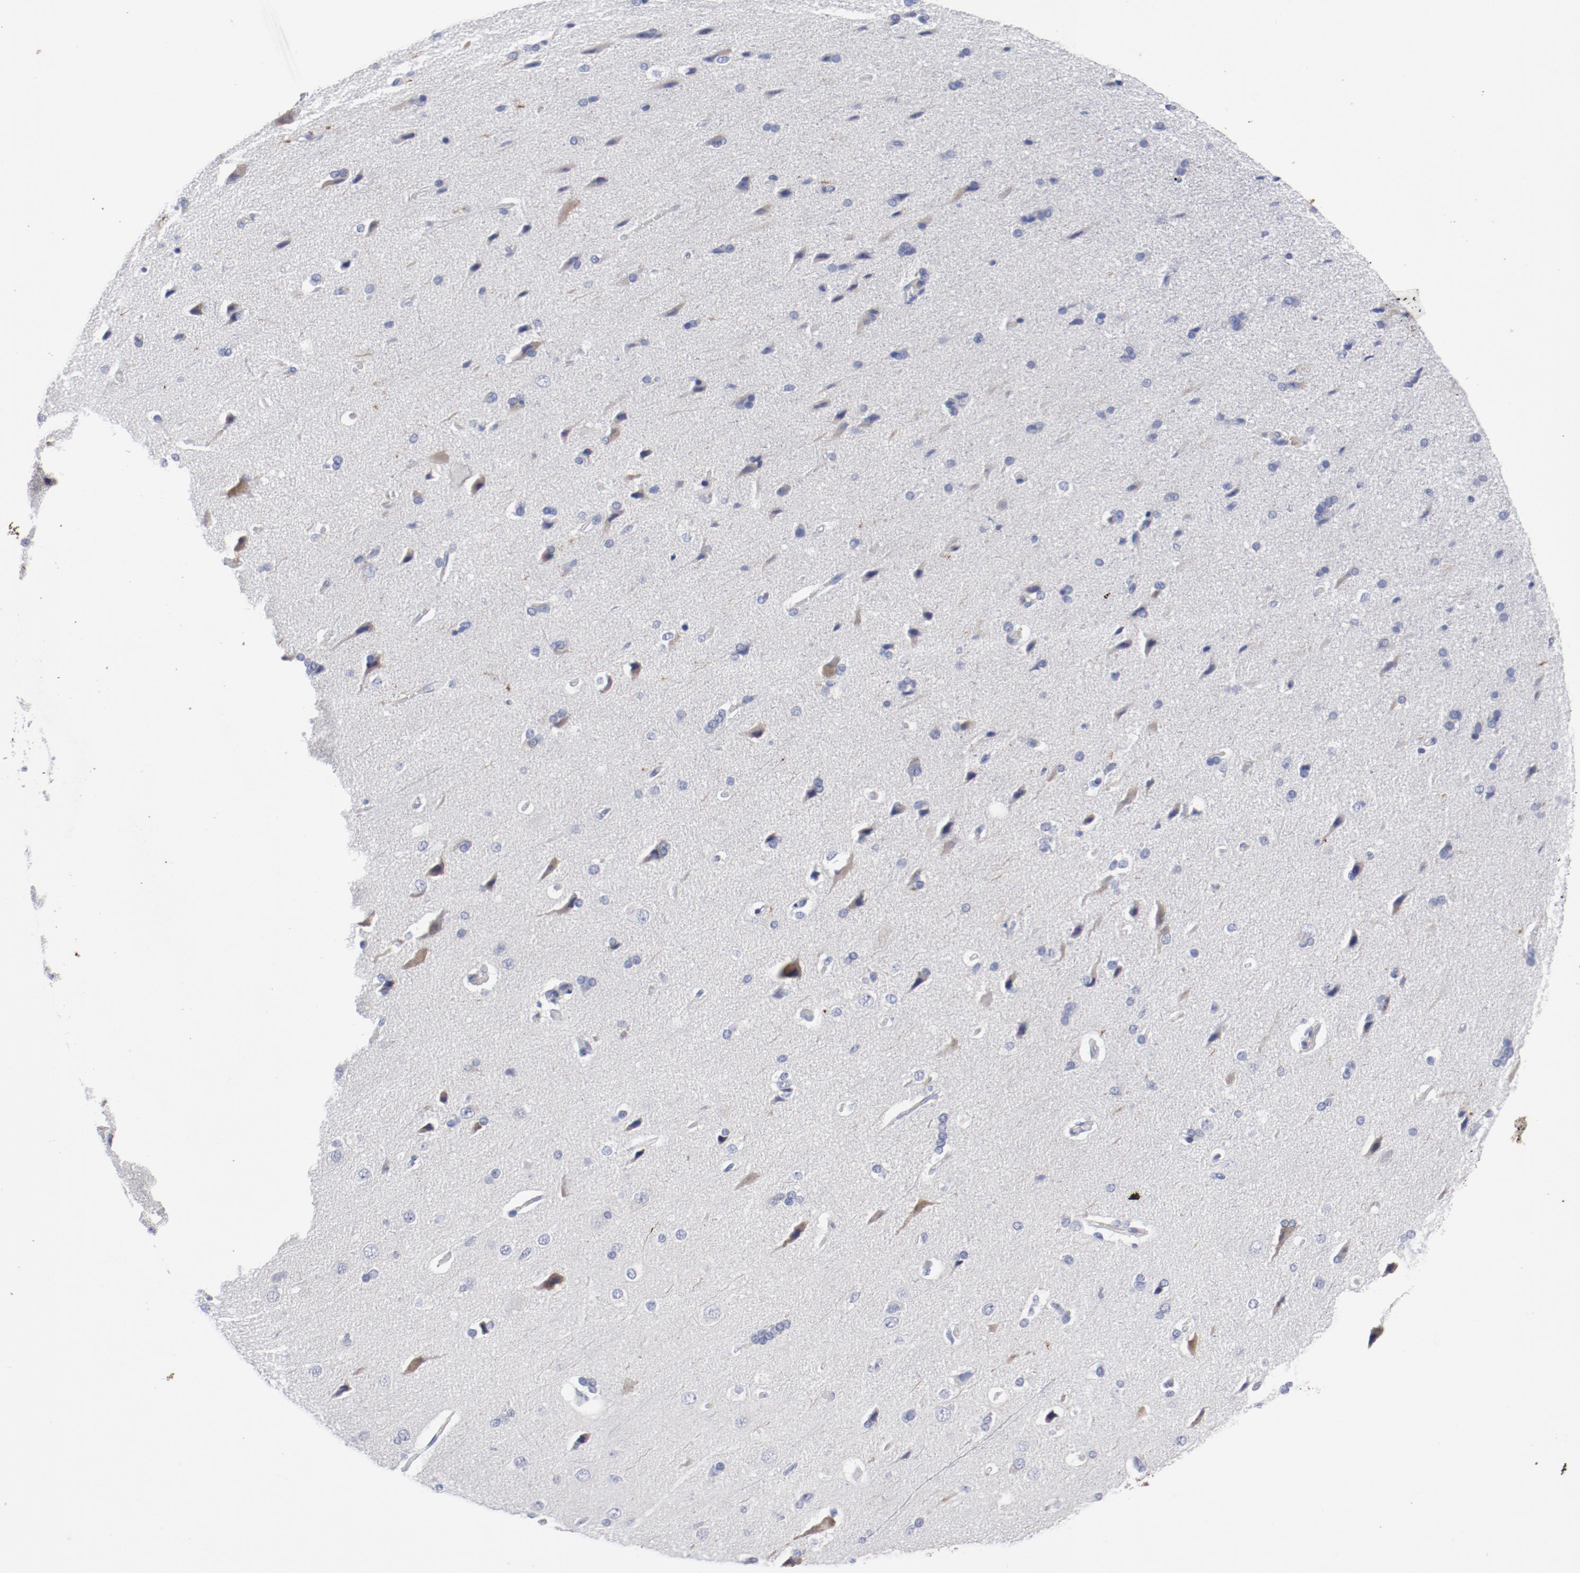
{"staining": {"intensity": "negative", "quantity": "none", "location": "none"}, "tissue": "cerebral cortex", "cell_type": "Endothelial cells", "image_type": "normal", "snomed": [{"axis": "morphology", "description": "Normal tissue, NOS"}, {"axis": "topography", "description": "Cerebral cortex"}], "caption": "Immunohistochemical staining of unremarkable human cerebral cortex demonstrates no significant positivity in endothelial cells. (DAB (3,3'-diaminobenzidine) immunohistochemistry (IHC), high magnification).", "gene": "TSPAN6", "patient": {"sex": "male", "age": 62}}